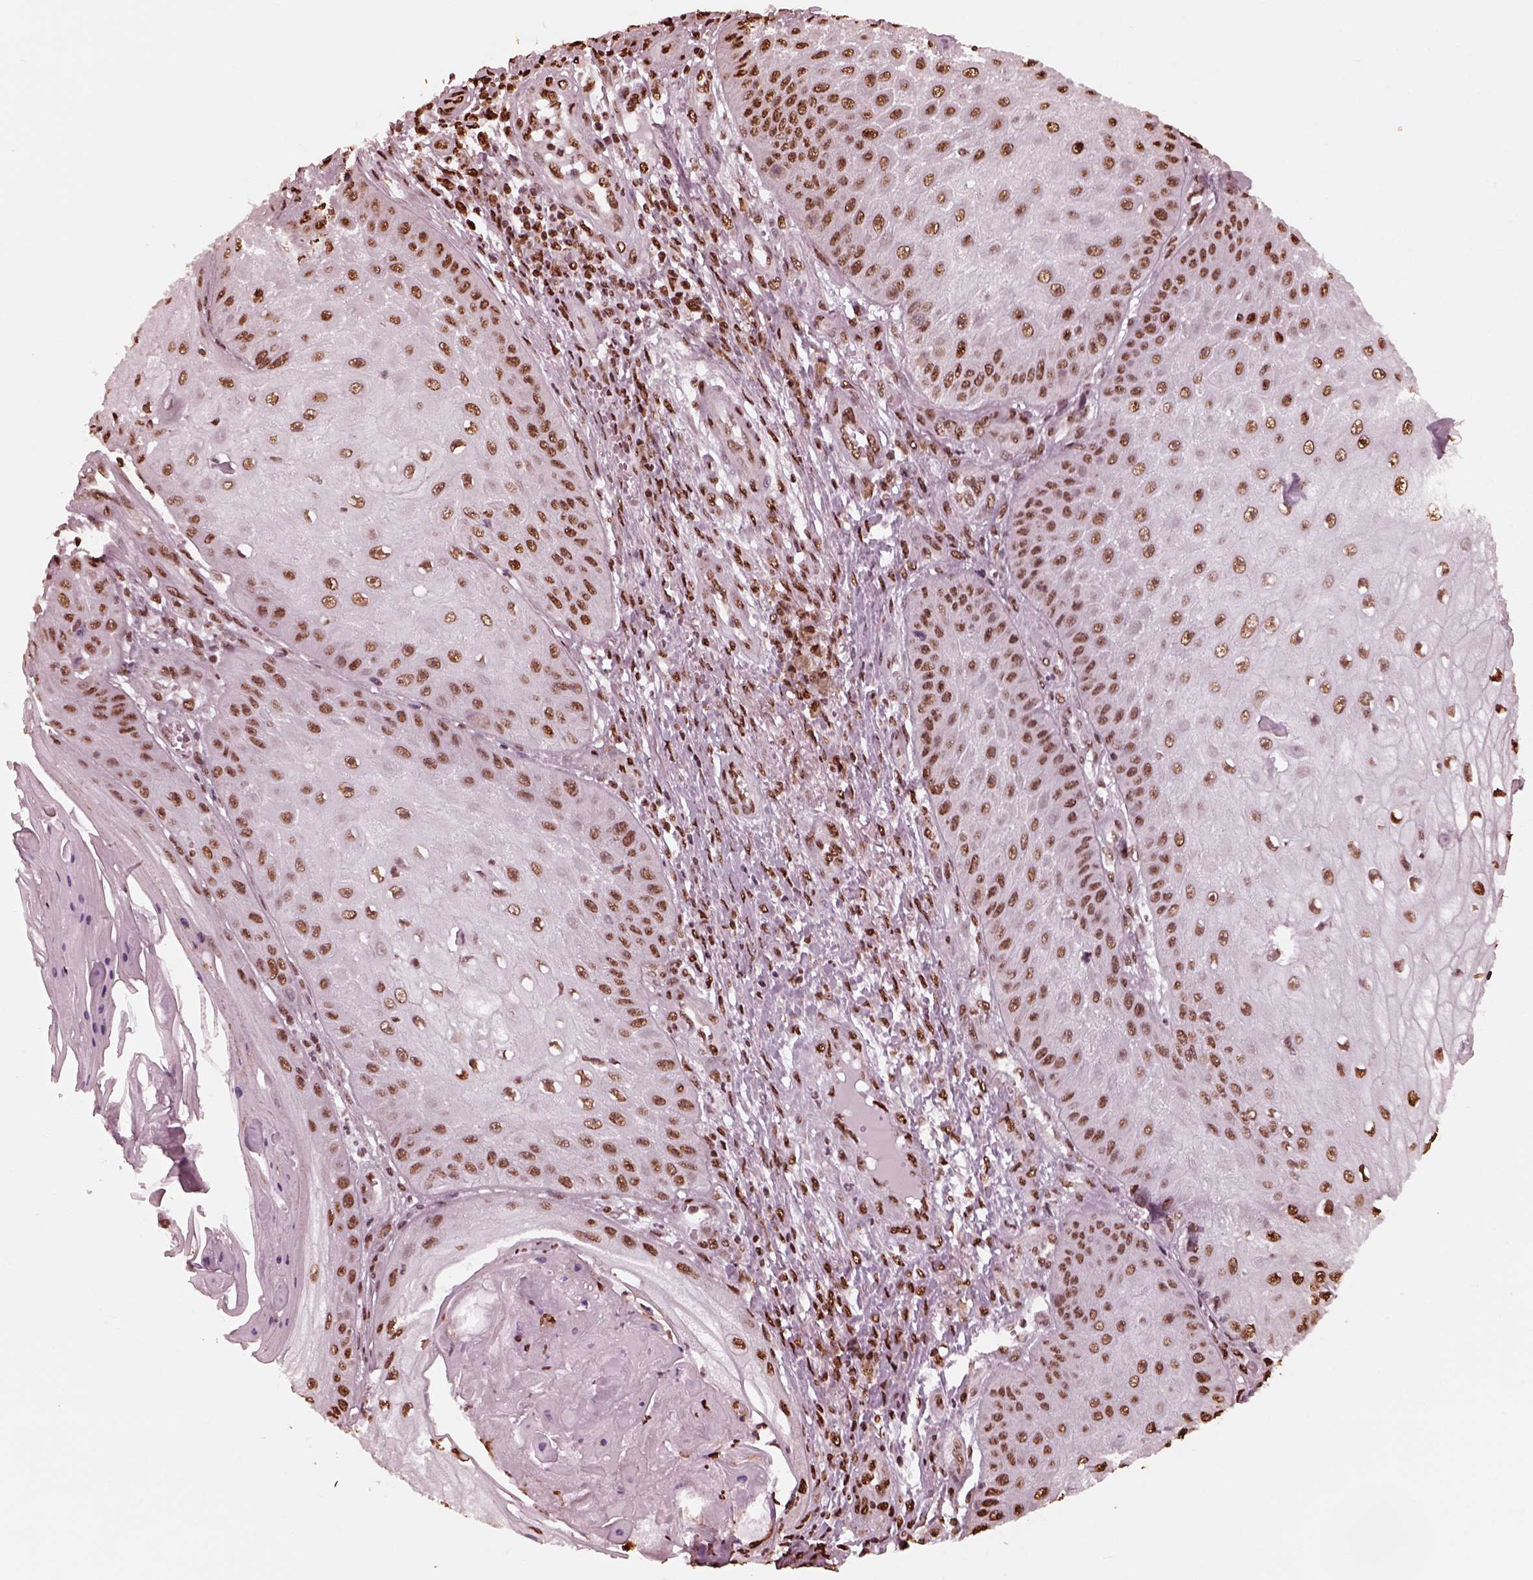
{"staining": {"intensity": "moderate", "quantity": ">75%", "location": "nuclear"}, "tissue": "skin cancer", "cell_type": "Tumor cells", "image_type": "cancer", "snomed": [{"axis": "morphology", "description": "Squamous cell carcinoma, NOS"}, {"axis": "topography", "description": "Skin"}], "caption": "Tumor cells show moderate nuclear staining in about >75% of cells in squamous cell carcinoma (skin). The protein of interest is shown in brown color, while the nuclei are stained blue.", "gene": "NSD1", "patient": {"sex": "male", "age": 70}}